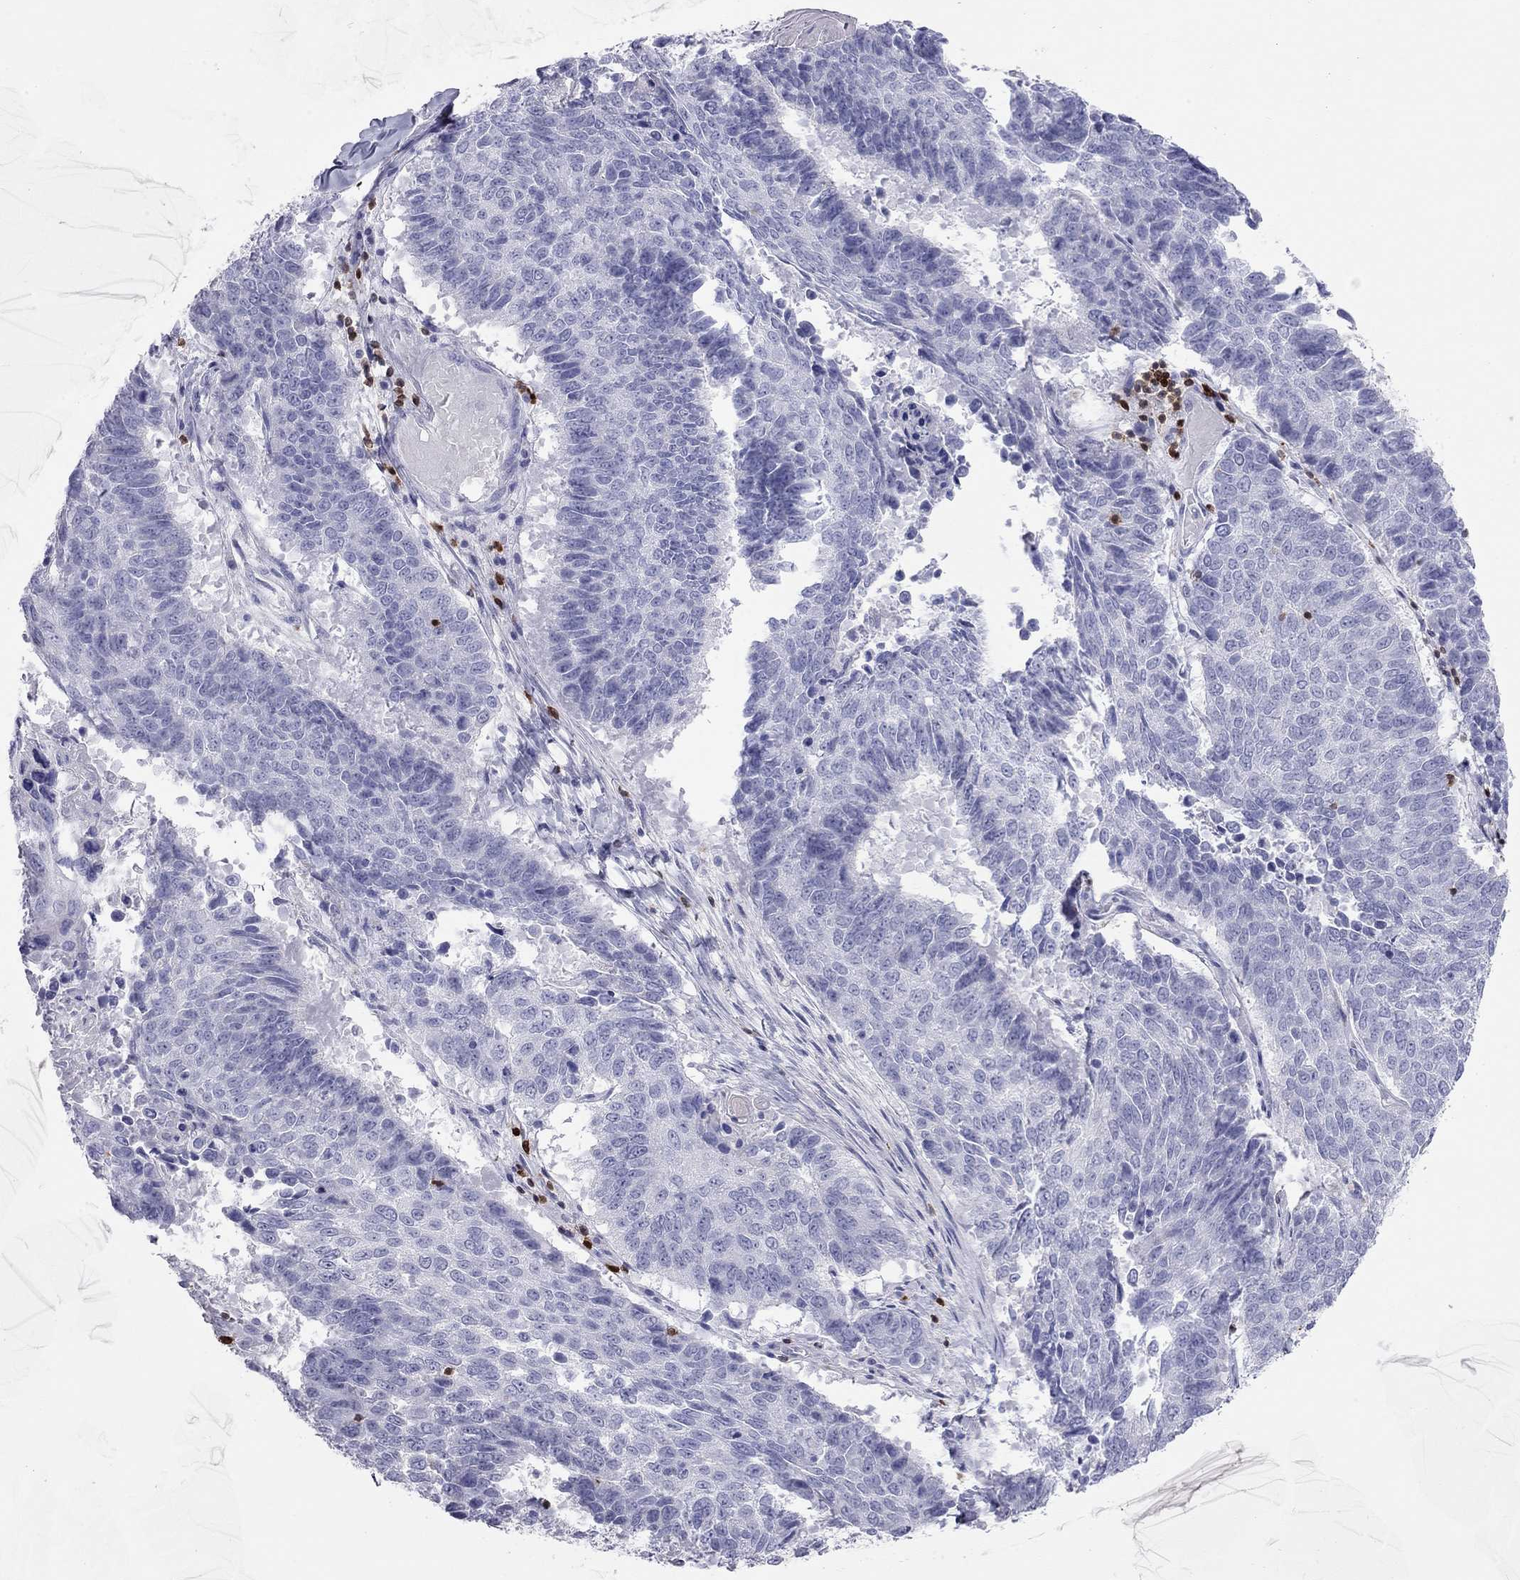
{"staining": {"intensity": "negative", "quantity": "none", "location": "none"}, "tissue": "lung cancer", "cell_type": "Tumor cells", "image_type": "cancer", "snomed": [{"axis": "morphology", "description": "Squamous cell carcinoma, NOS"}, {"axis": "topography", "description": "Lung"}], "caption": "DAB (3,3'-diaminobenzidine) immunohistochemical staining of human squamous cell carcinoma (lung) displays no significant positivity in tumor cells. (DAB (3,3'-diaminobenzidine) immunohistochemistry (IHC) with hematoxylin counter stain).", "gene": "SH2D2A", "patient": {"sex": "male", "age": 73}}